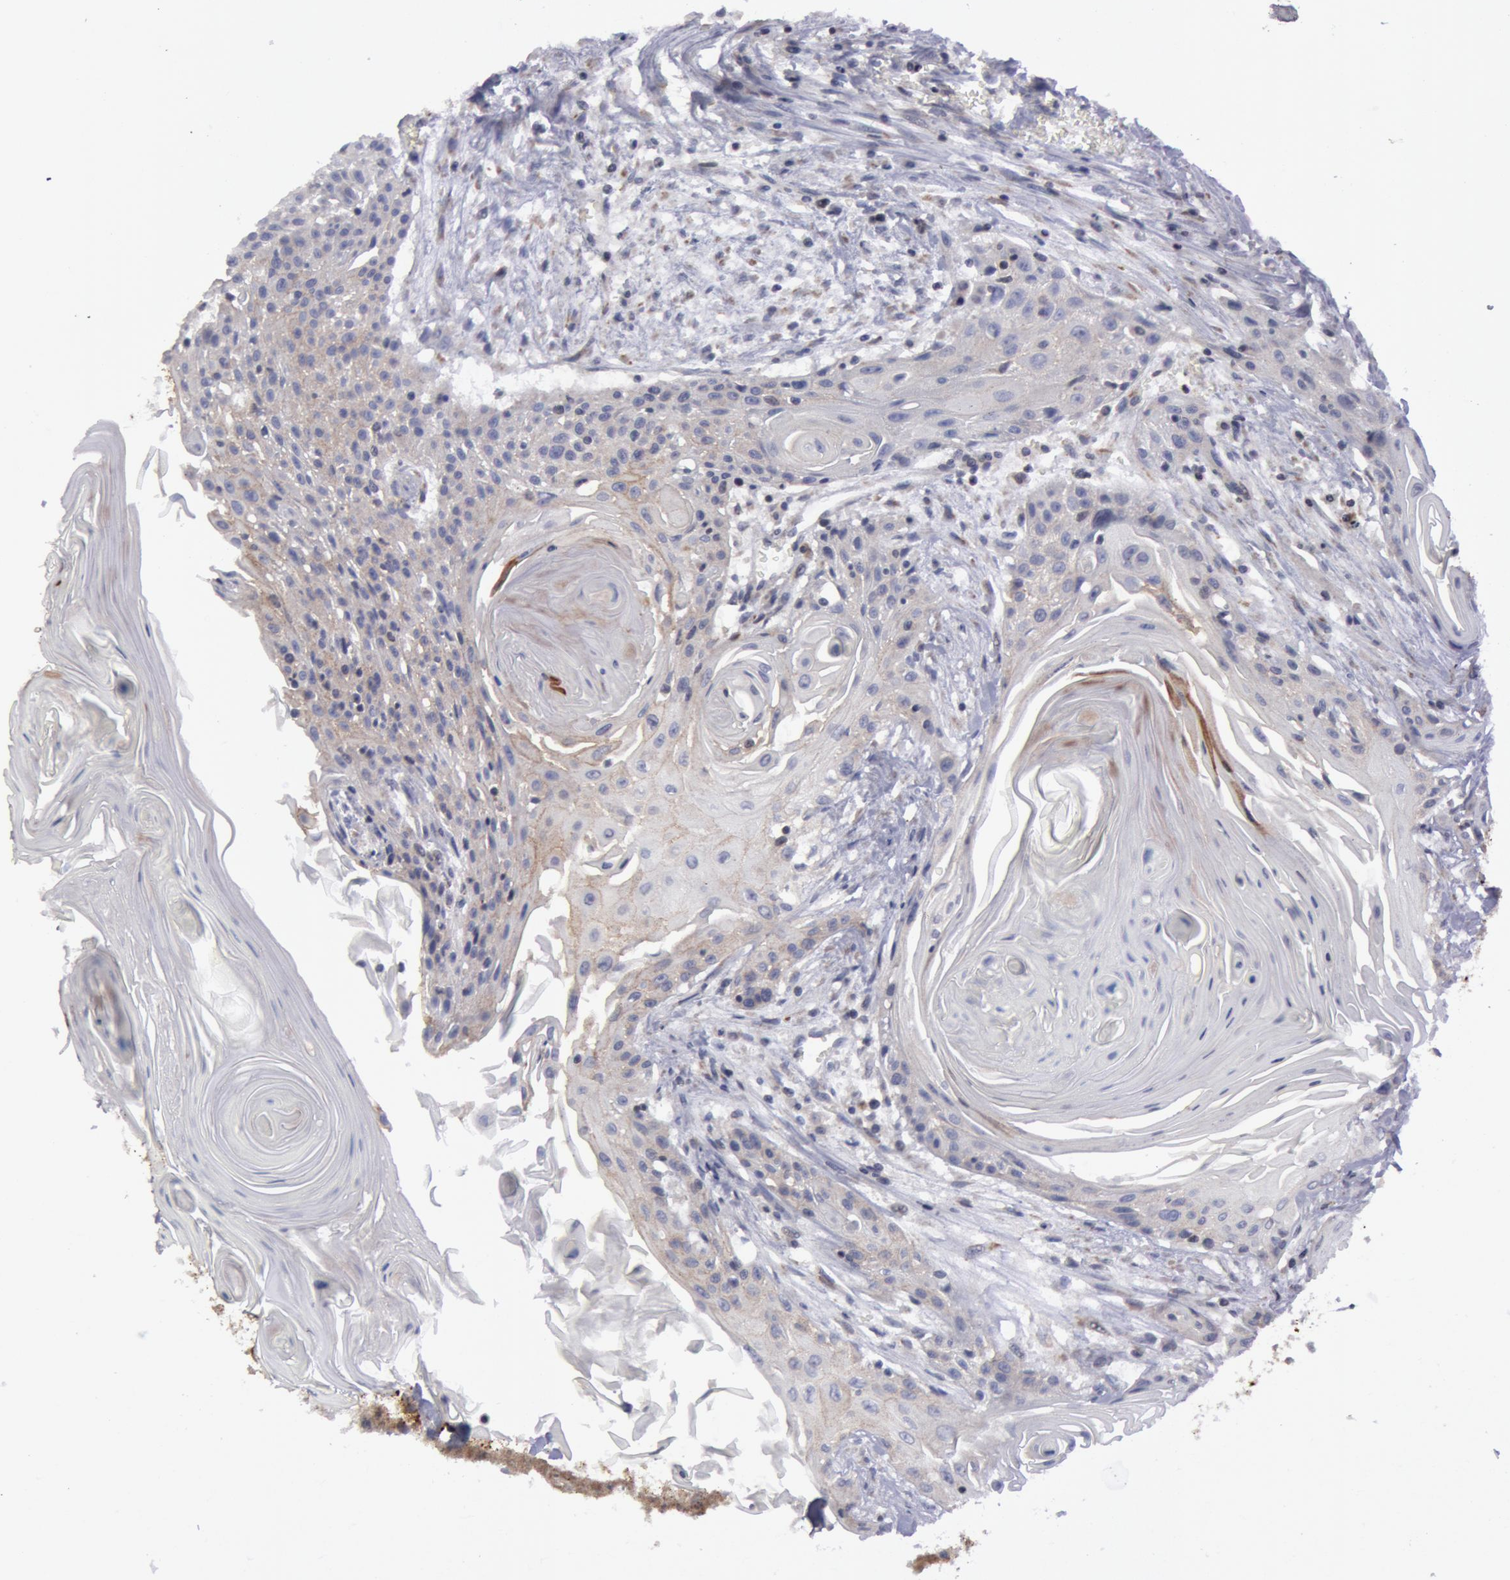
{"staining": {"intensity": "negative", "quantity": "none", "location": "none"}, "tissue": "head and neck cancer", "cell_type": "Tumor cells", "image_type": "cancer", "snomed": [{"axis": "morphology", "description": "Squamous cell carcinoma, NOS"}, {"axis": "morphology", "description": "Squamous cell carcinoma, metastatic, NOS"}, {"axis": "topography", "description": "Lymph node"}, {"axis": "topography", "description": "Salivary gland"}, {"axis": "topography", "description": "Head-Neck"}], "caption": "Tumor cells show no significant protein positivity in head and neck squamous cell carcinoma. (Brightfield microscopy of DAB (3,3'-diaminobenzidine) immunohistochemistry at high magnification).", "gene": "ERBB2", "patient": {"sex": "female", "age": 74}}